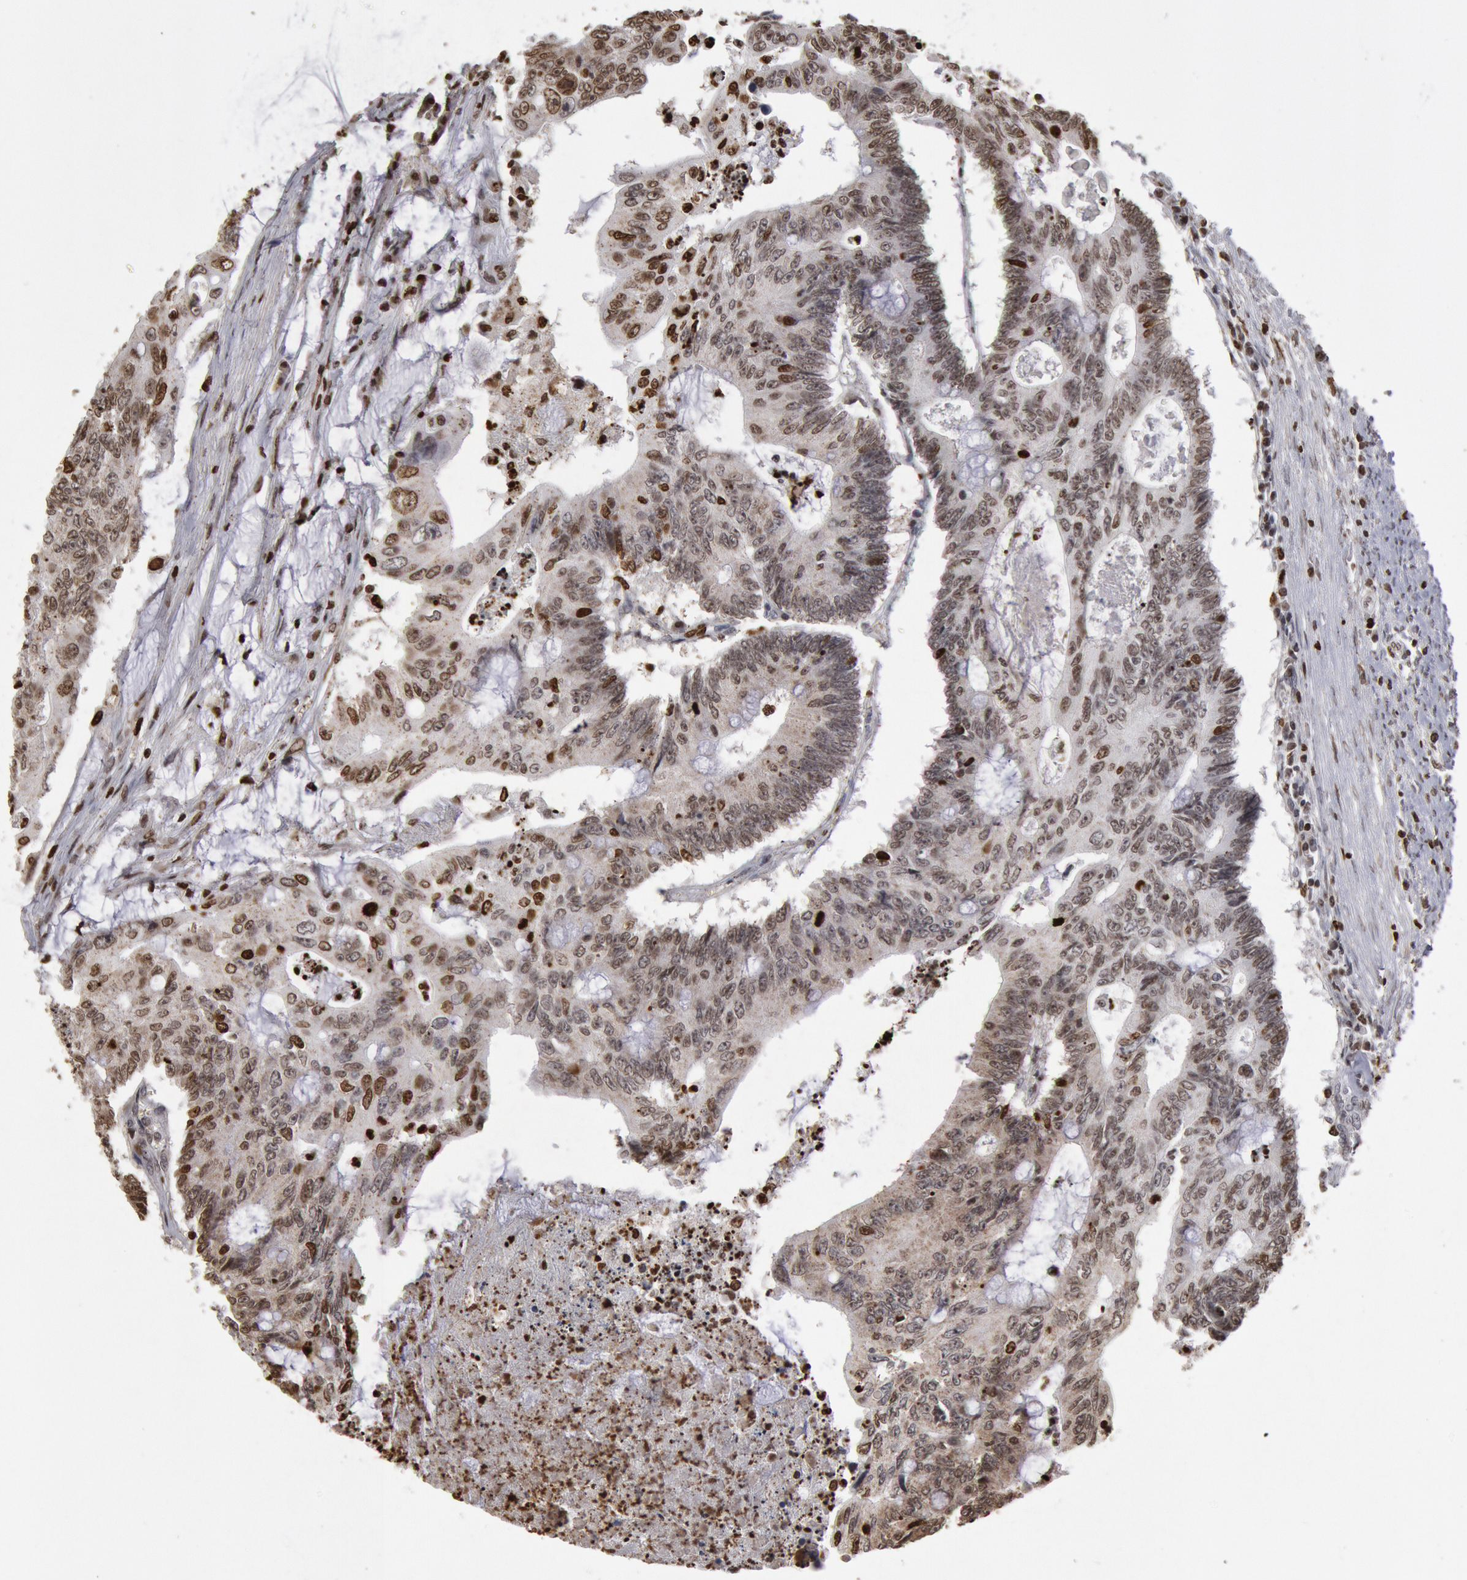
{"staining": {"intensity": "weak", "quantity": "25%-75%", "location": "cytoplasmic/membranous"}, "tissue": "colorectal cancer", "cell_type": "Tumor cells", "image_type": "cancer", "snomed": [{"axis": "morphology", "description": "Adenocarcinoma, NOS"}, {"axis": "topography", "description": "Colon"}], "caption": "This image reveals IHC staining of colorectal adenocarcinoma, with low weak cytoplasmic/membranous positivity in about 25%-75% of tumor cells.", "gene": "FOXA2", "patient": {"sex": "male", "age": 65}}